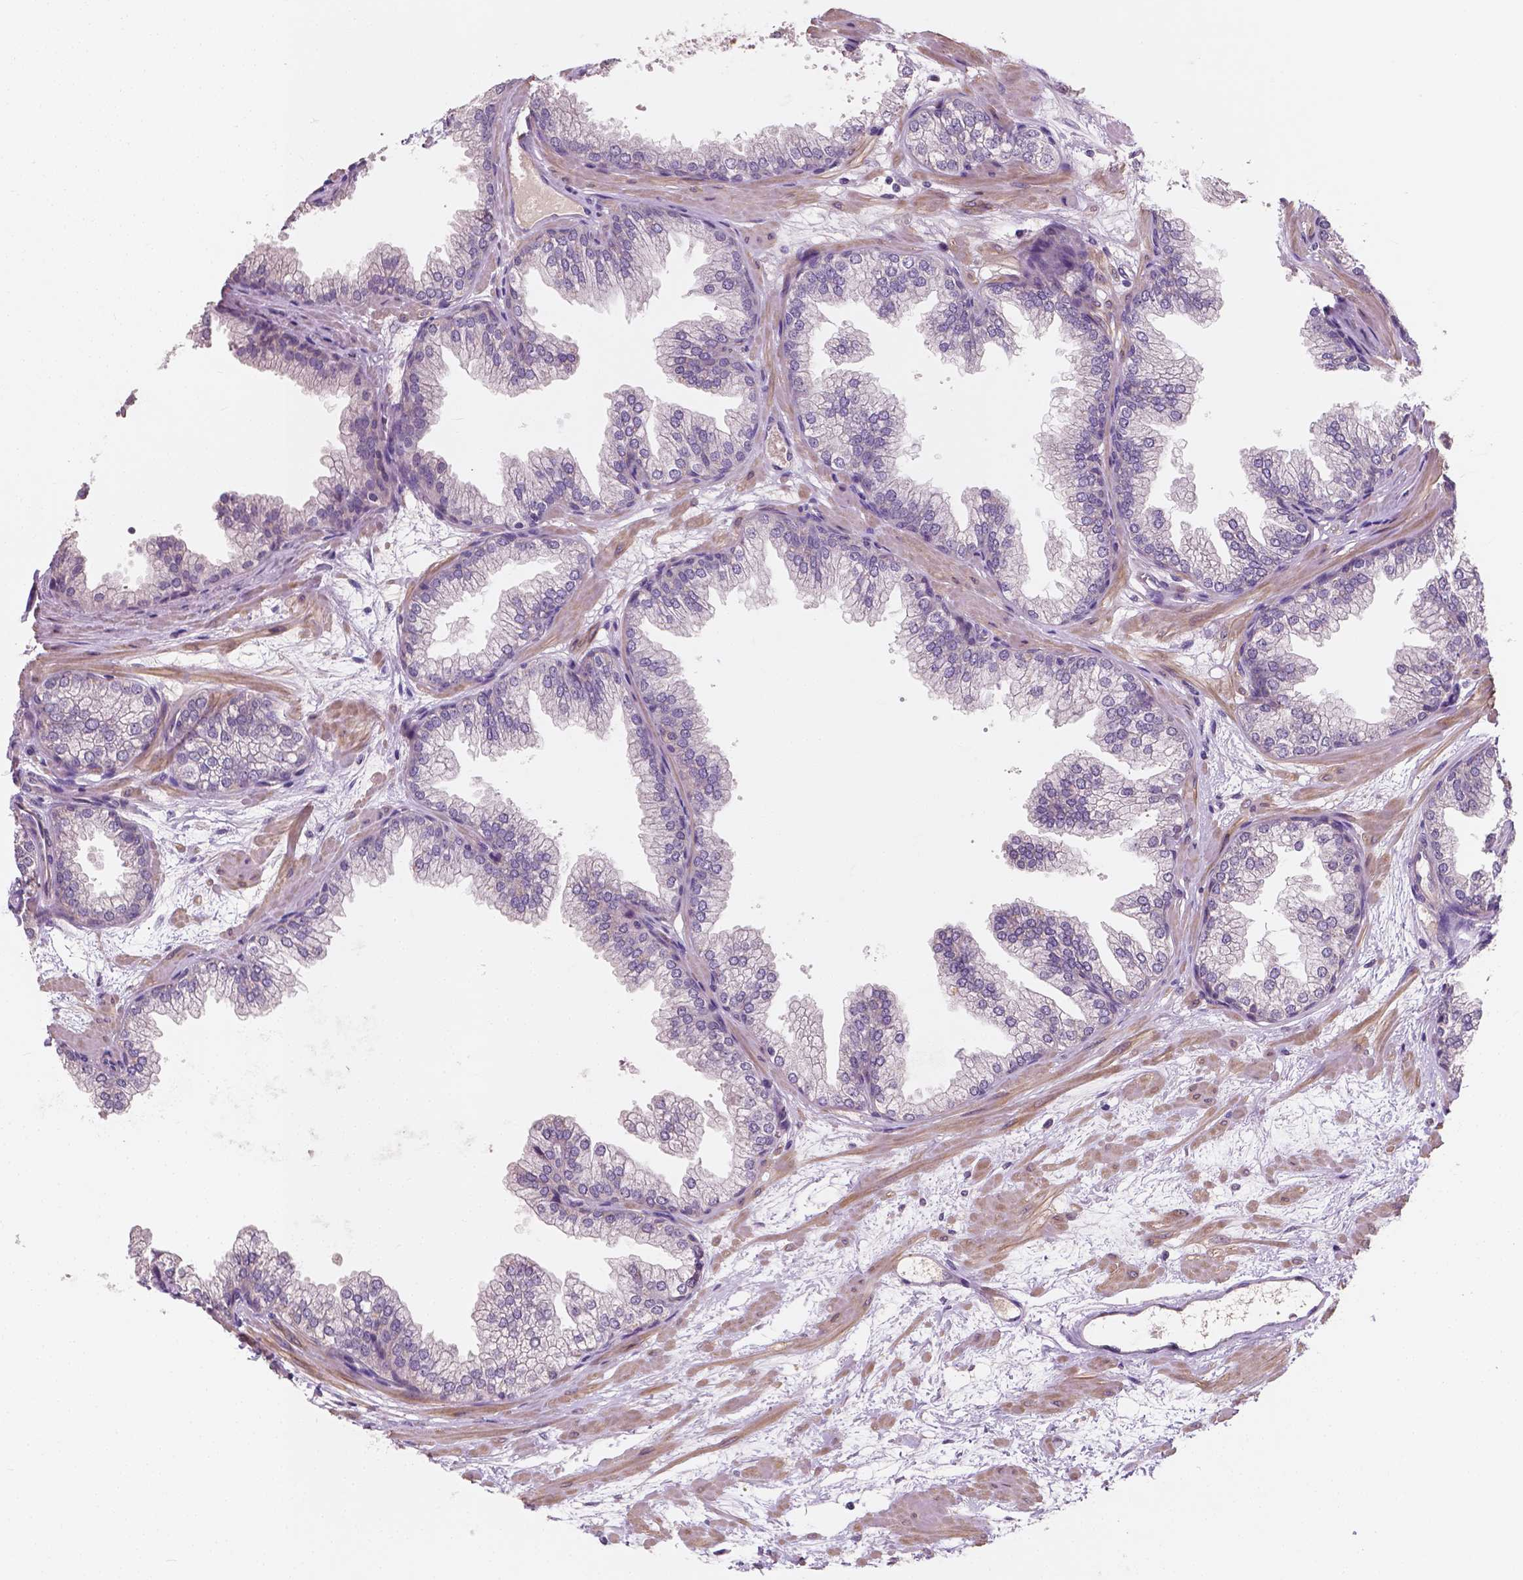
{"staining": {"intensity": "negative", "quantity": "none", "location": "none"}, "tissue": "prostate", "cell_type": "Glandular cells", "image_type": "normal", "snomed": [{"axis": "morphology", "description": "Normal tissue, NOS"}, {"axis": "topography", "description": "Prostate"}], "caption": "Immunohistochemistry (IHC) histopathology image of benign prostate: prostate stained with DAB (3,3'-diaminobenzidine) reveals no significant protein positivity in glandular cells. The staining is performed using DAB brown chromogen with nuclei counter-stained in using hematoxylin.", "gene": "LSM14B", "patient": {"sex": "male", "age": 37}}